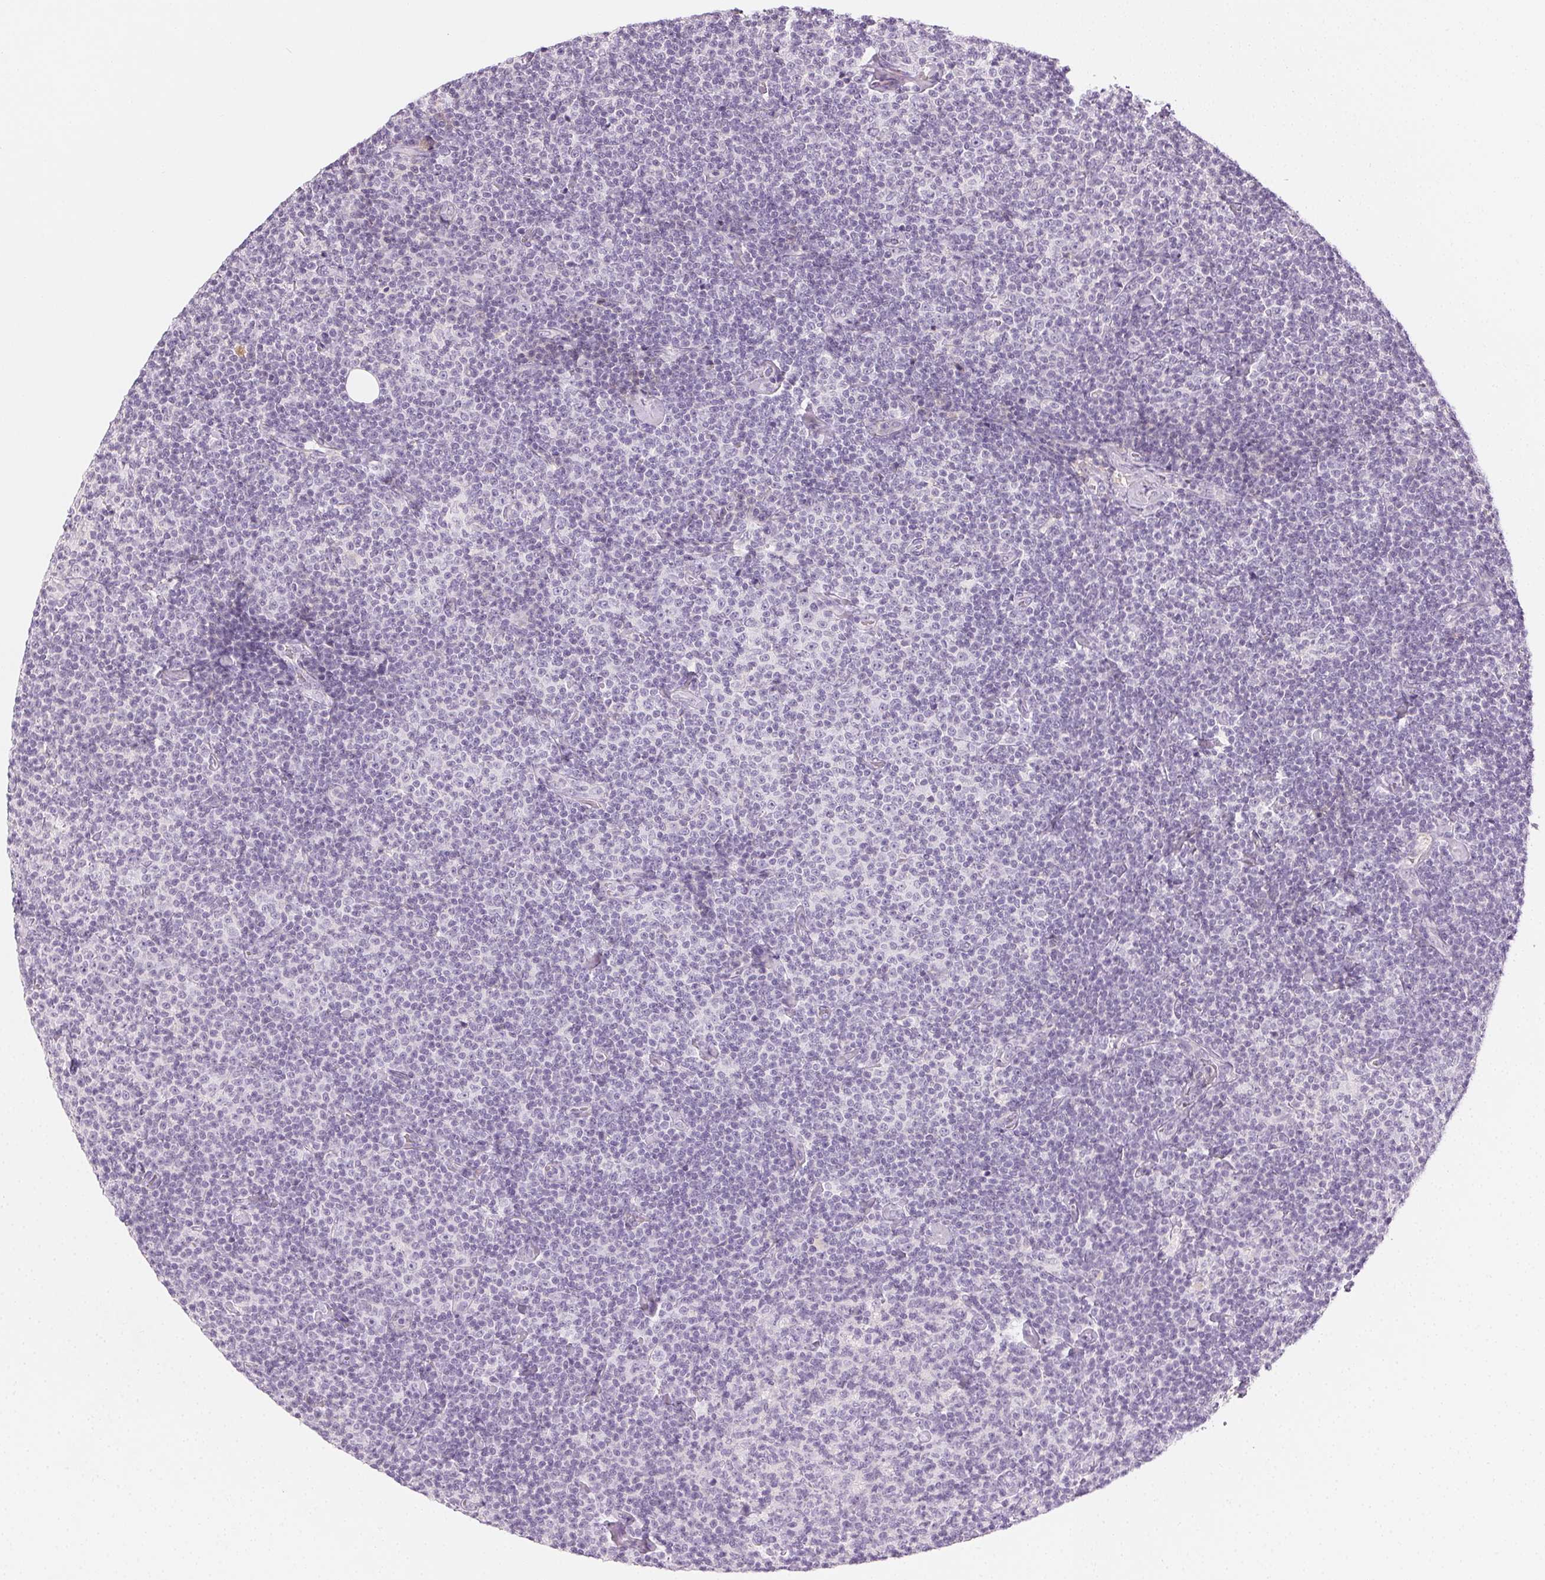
{"staining": {"intensity": "negative", "quantity": "none", "location": "none"}, "tissue": "lymphoma", "cell_type": "Tumor cells", "image_type": "cancer", "snomed": [{"axis": "morphology", "description": "Malignant lymphoma, non-Hodgkin's type, Low grade"}, {"axis": "topography", "description": "Lymph node"}], "caption": "An immunohistochemistry (IHC) histopathology image of low-grade malignant lymphoma, non-Hodgkin's type is shown. There is no staining in tumor cells of low-grade malignant lymphoma, non-Hodgkin's type. (Stains: DAB immunohistochemistry with hematoxylin counter stain, Microscopy: brightfield microscopy at high magnification).", "gene": "AFM", "patient": {"sex": "male", "age": 81}}